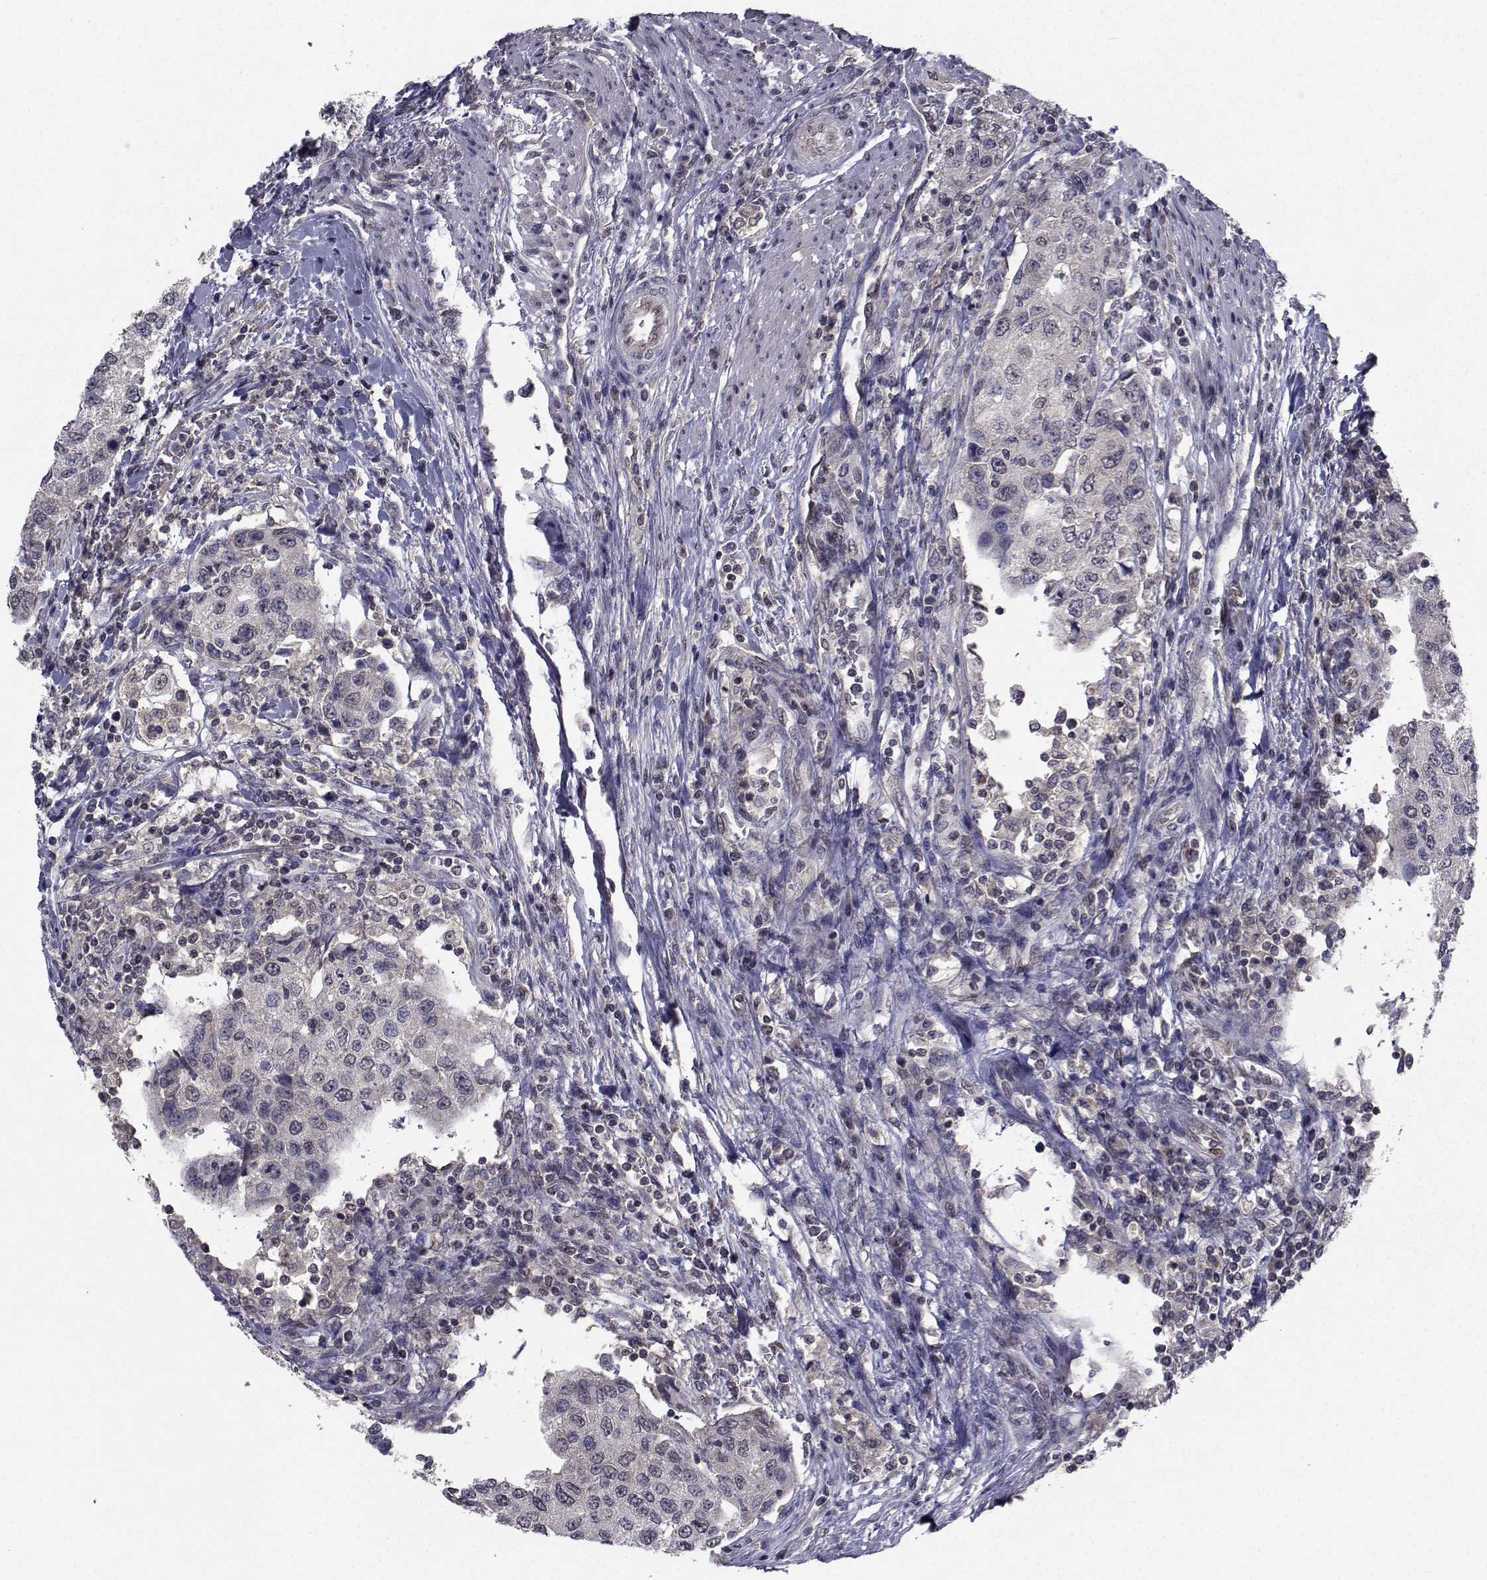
{"staining": {"intensity": "negative", "quantity": "none", "location": "none"}, "tissue": "urothelial cancer", "cell_type": "Tumor cells", "image_type": "cancer", "snomed": [{"axis": "morphology", "description": "Urothelial carcinoma, High grade"}, {"axis": "topography", "description": "Urinary bladder"}], "caption": "Immunohistochemistry histopathology image of human high-grade urothelial carcinoma stained for a protein (brown), which shows no staining in tumor cells. (Stains: DAB IHC with hematoxylin counter stain, Microscopy: brightfield microscopy at high magnification).", "gene": "CYP2S1", "patient": {"sex": "female", "age": 78}}